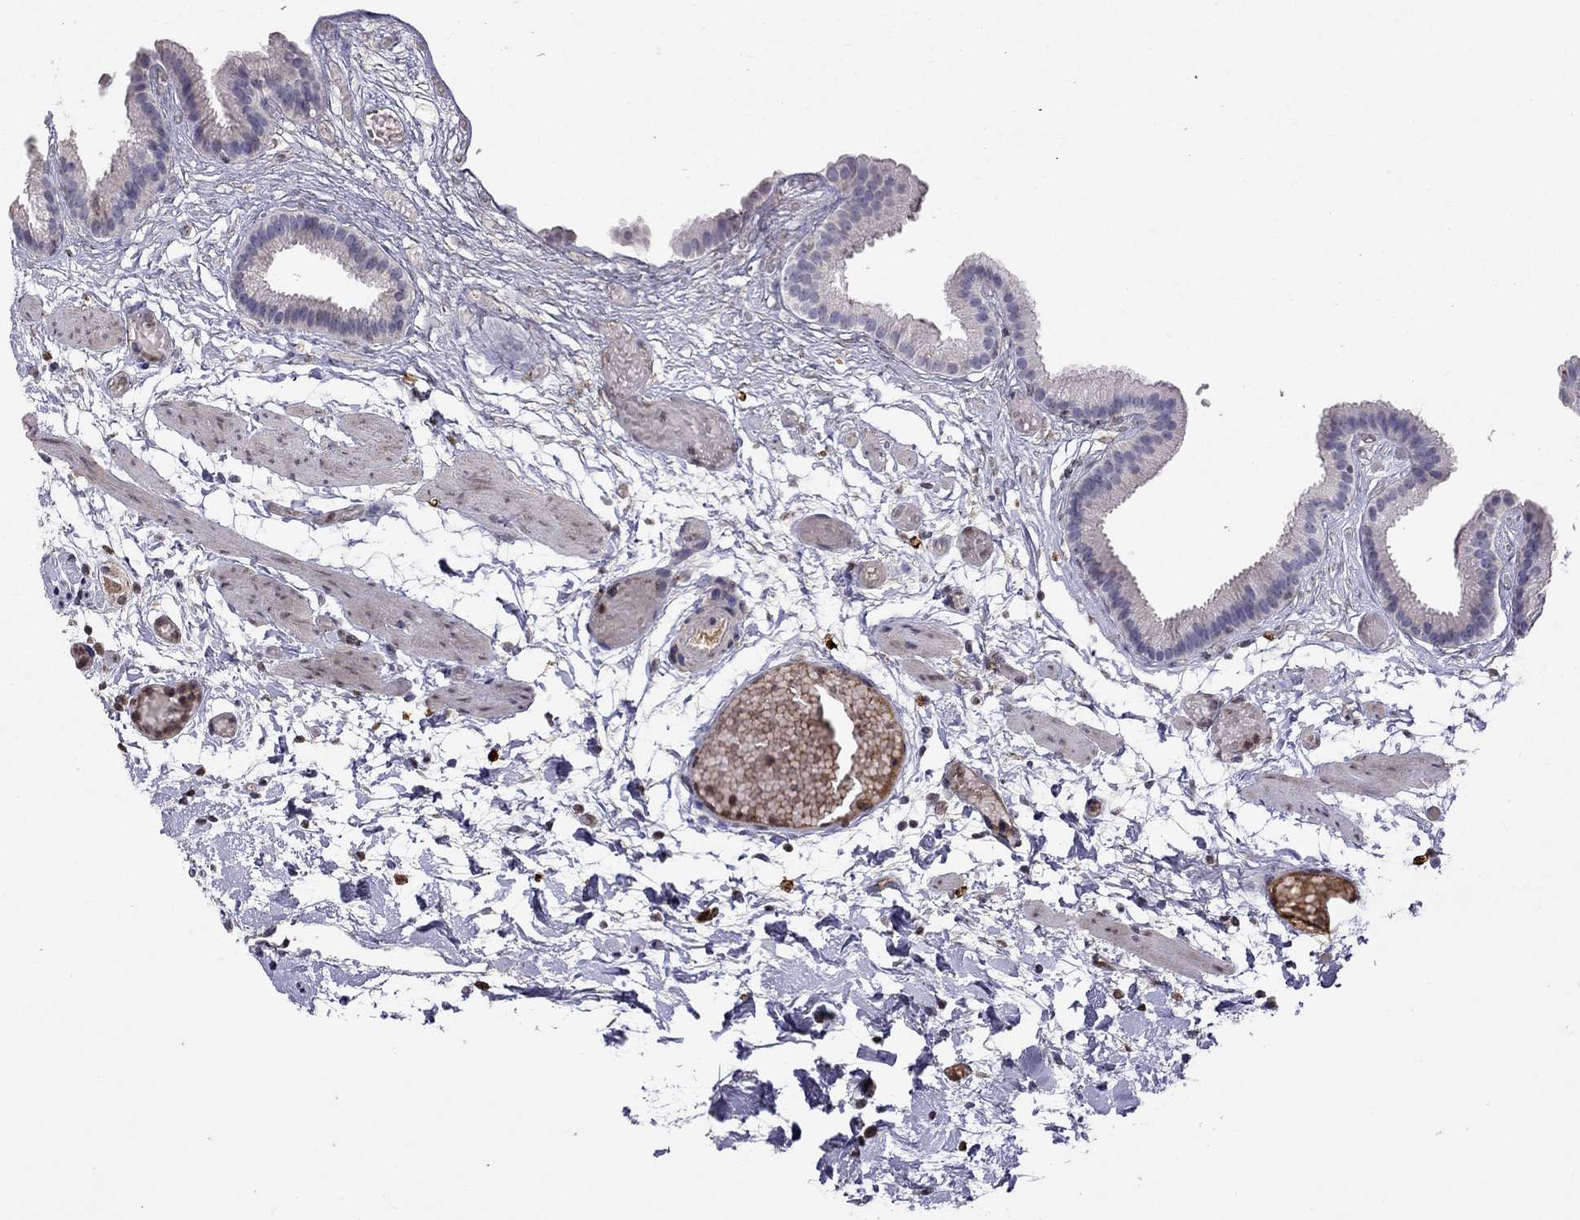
{"staining": {"intensity": "negative", "quantity": "none", "location": "none"}, "tissue": "gallbladder", "cell_type": "Glandular cells", "image_type": "normal", "snomed": [{"axis": "morphology", "description": "Normal tissue, NOS"}, {"axis": "topography", "description": "Gallbladder"}], "caption": "A high-resolution histopathology image shows IHC staining of benign gallbladder, which reveals no significant staining in glandular cells.", "gene": "SERPINA3", "patient": {"sex": "female", "age": 45}}